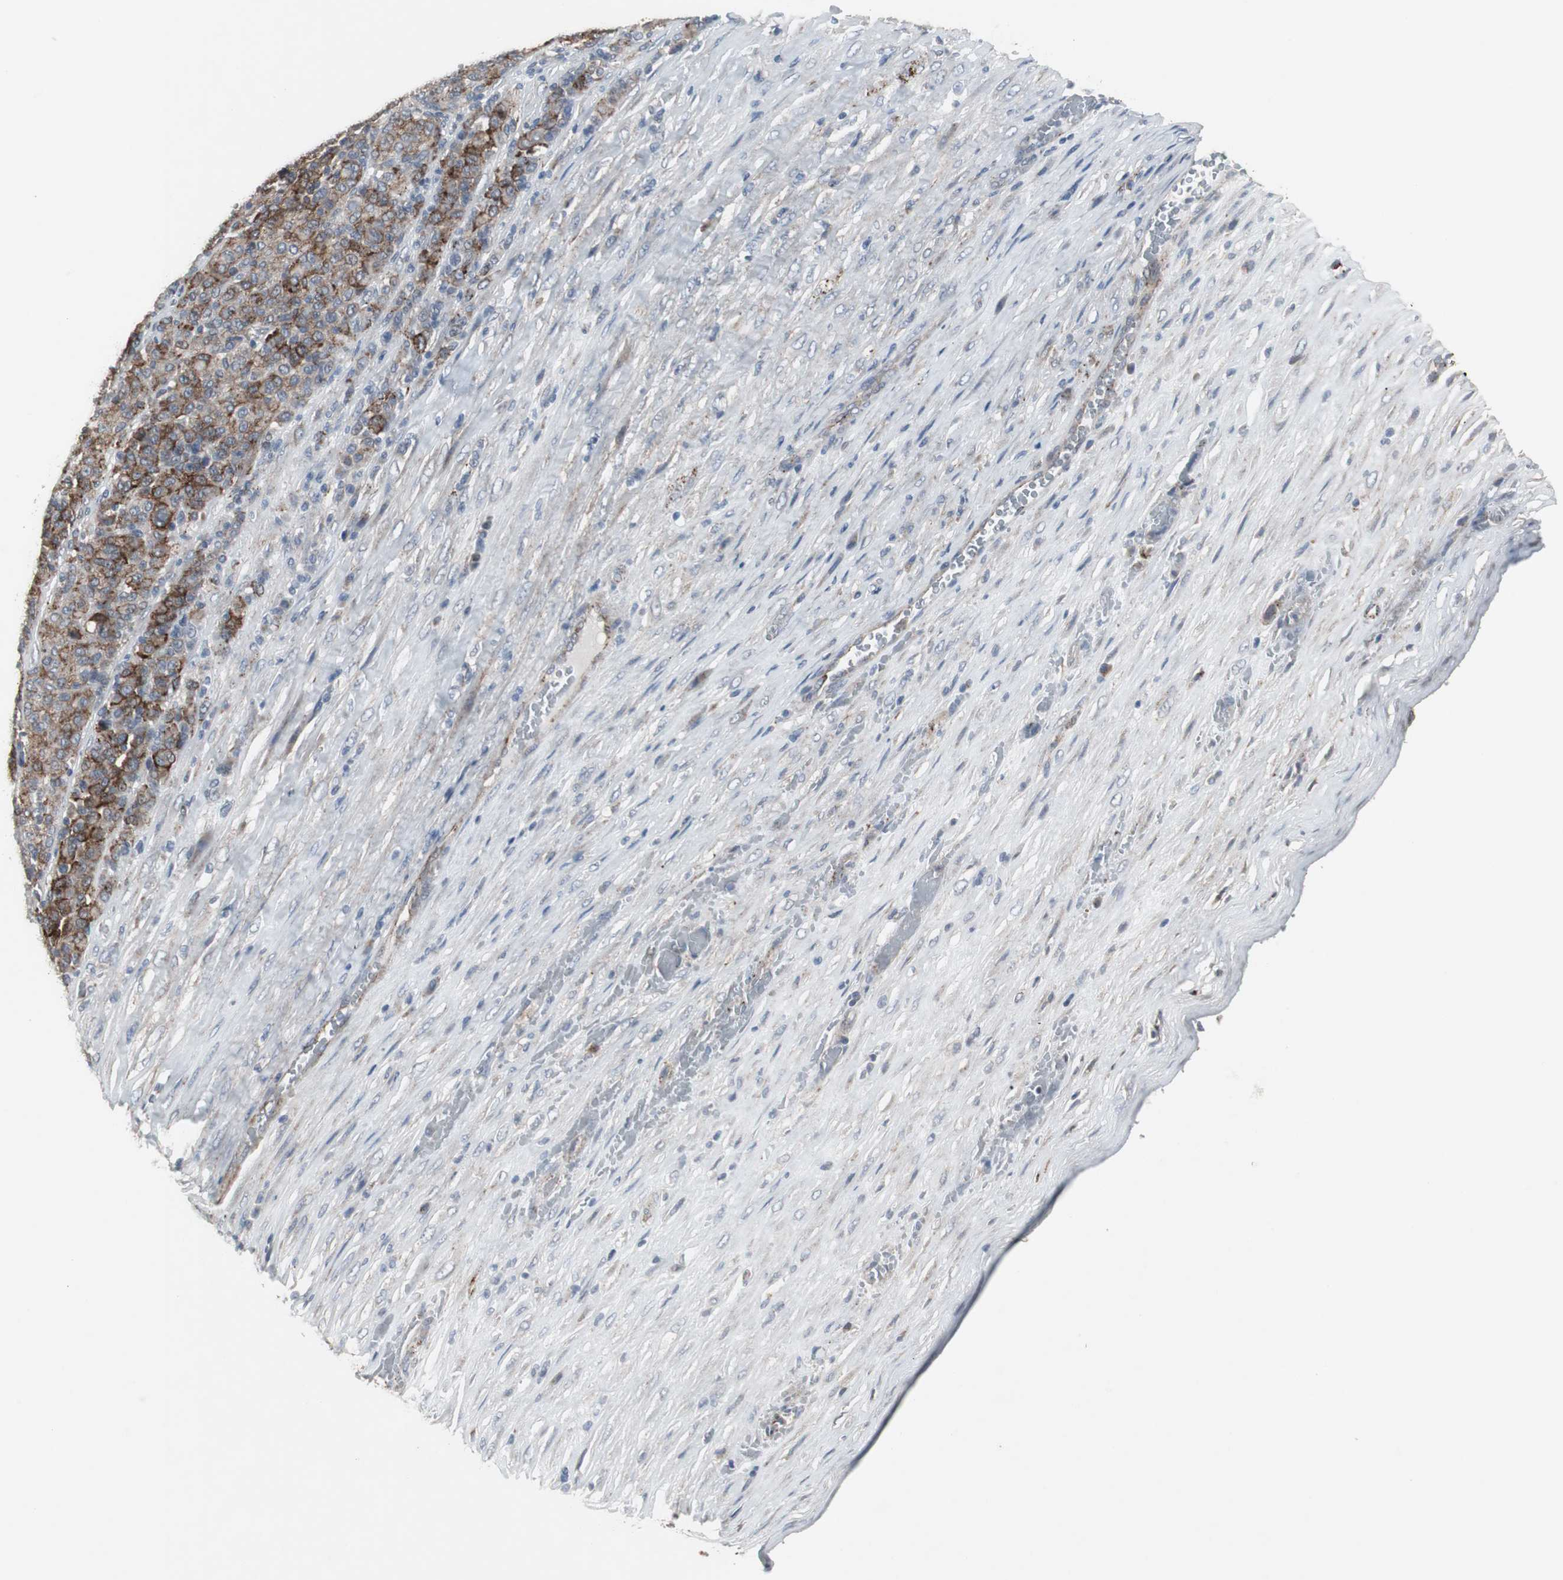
{"staining": {"intensity": "strong", "quantity": ">75%", "location": "cytoplasmic/membranous"}, "tissue": "melanoma", "cell_type": "Tumor cells", "image_type": "cancer", "snomed": [{"axis": "morphology", "description": "Malignant melanoma, Metastatic site"}, {"axis": "topography", "description": "Pancreas"}], "caption": "Melanoma stained with a brown dye demonstrates strong cytoplasmic/membranous positive expression in about >75% of tumor cells.", "gene": "GBA1", "patient": {"sex": "female", "age": 30}}